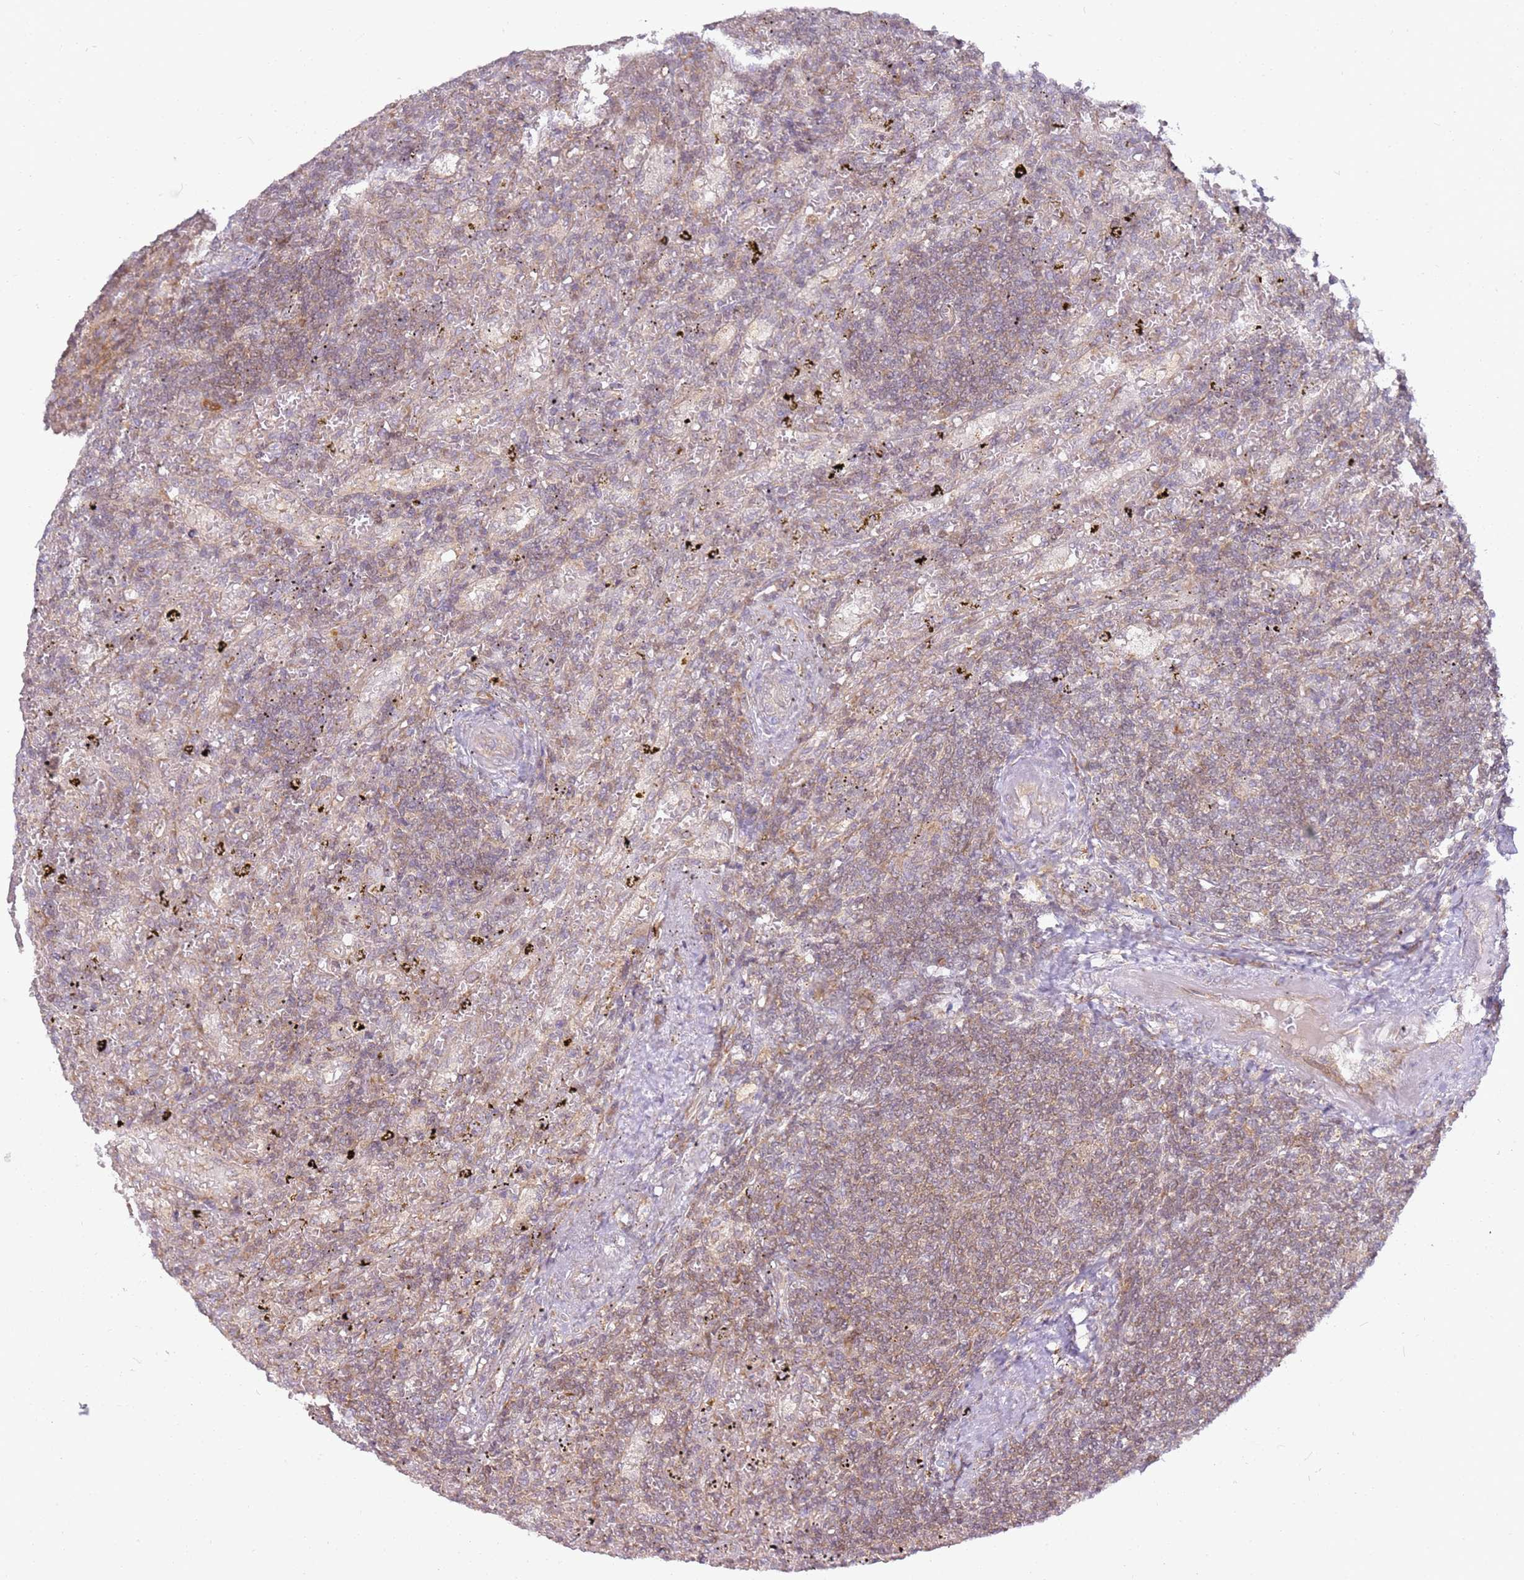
{"staining": {"intensity": "weak", "quantity": "<25%", "location": "cytoplasmic/membranous"}, "tissue": "lymphoma", "cell_type": "Tumor cells", "image_type": "cancer", "snomed": [{"axis": "morphology", "description": "Malignant lymphoma, non-Hodgkin's type, Low grade"}, {"axis": "topography", "description": "Spleen"}], "caption": "Immunohistochemistry of lymphoma shows no positivity in tumor cells.", "gene": "GRAP", "patient": {"sex": "male", "age": 76}}